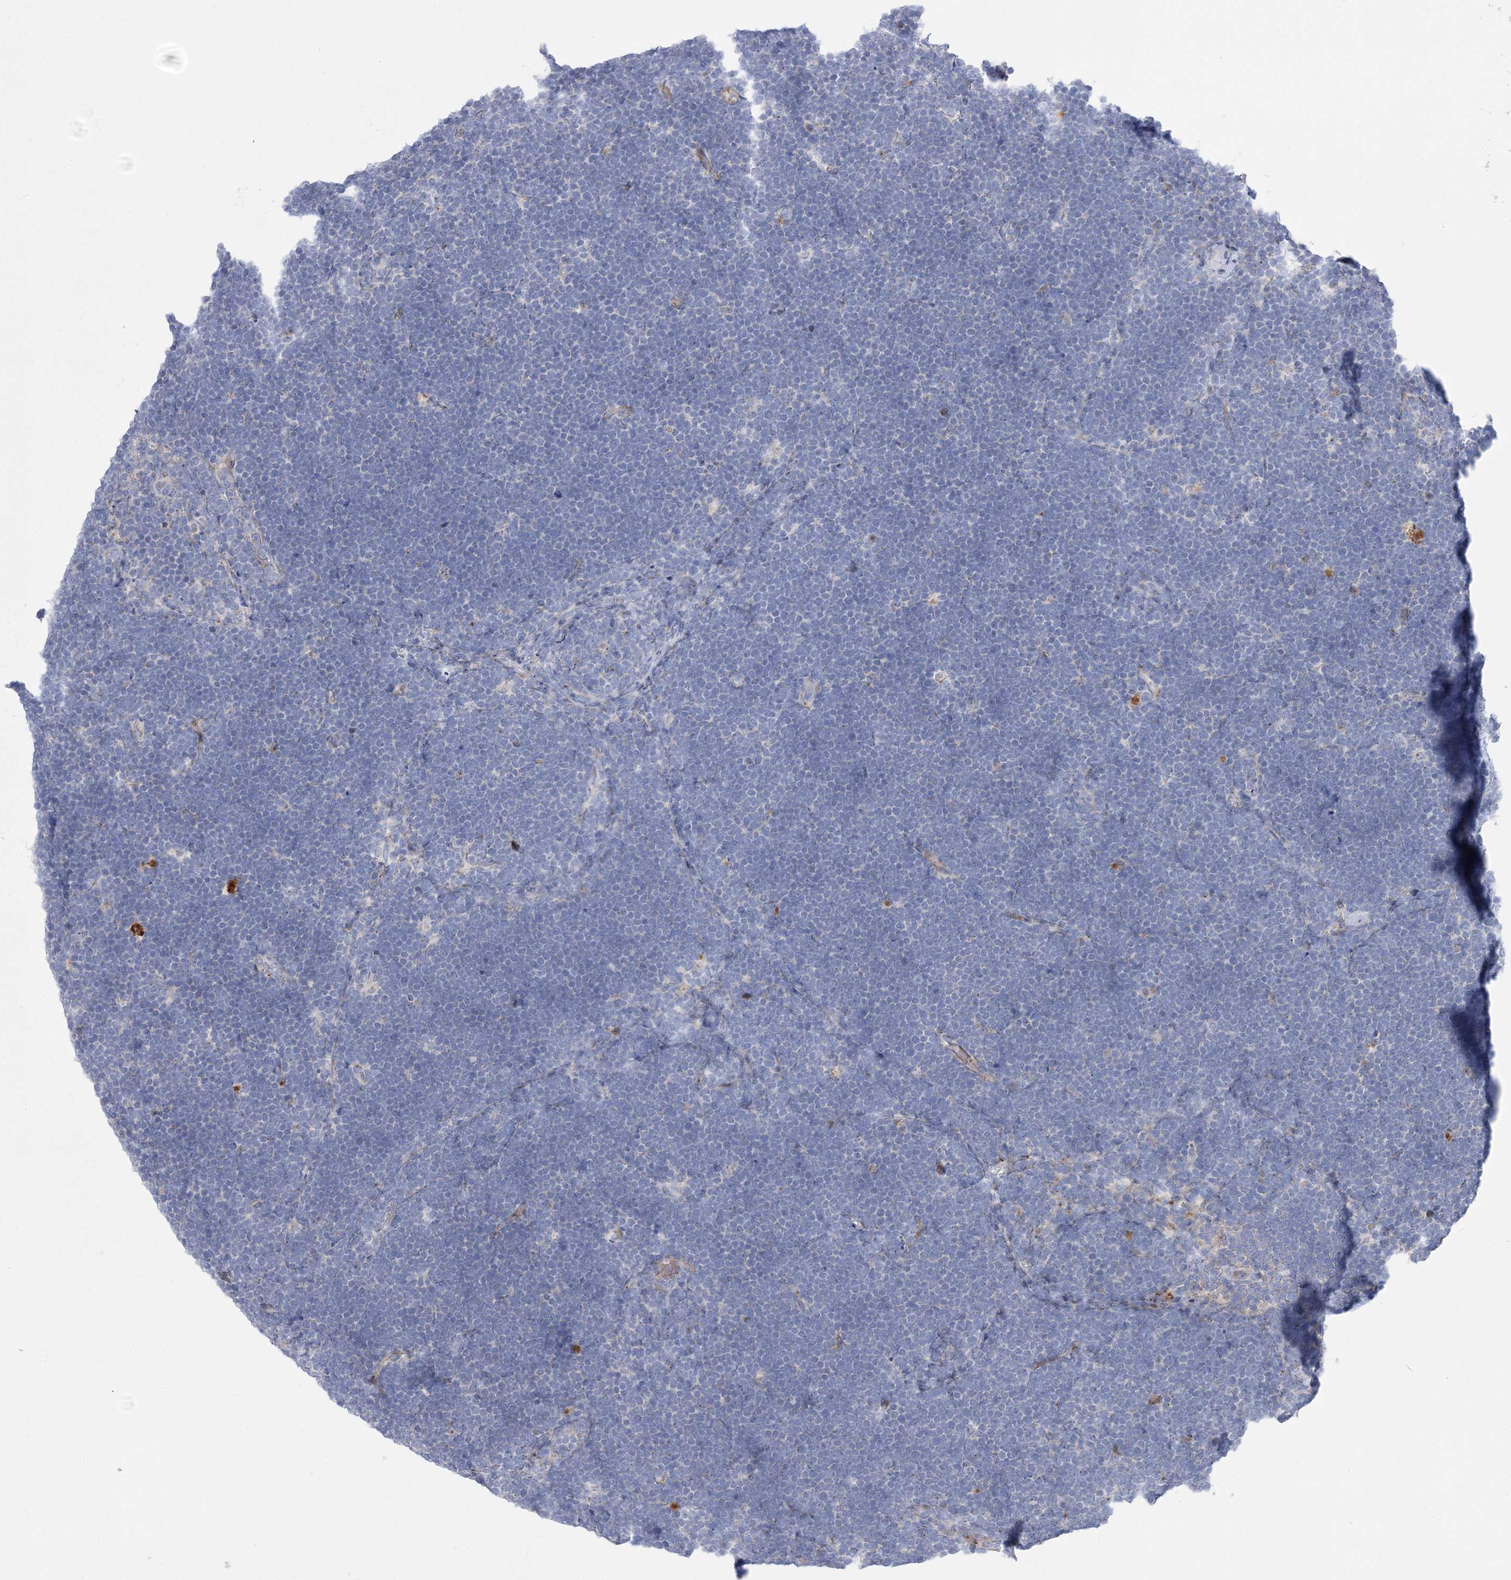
{"staining": {"intensity": "negative", "quantity": "none", "location": "none"}, "tissue": "lymphoma", "cell_type": "Tumor cells", "image_type": "cancer", "snomed": [{"axis": "morphology", "description": "Malignant lymphoma, non-Hodgkin's type, High grade"}, {"axis": "topography", "description": "Lymph node"}], "caption": "Human lymphoma stained for a protein using immunohistochemistry (IHC) exhibits no expression in tumor cells.", "gene": "NME7", "patient": {"sex": "male", "age": 13}}